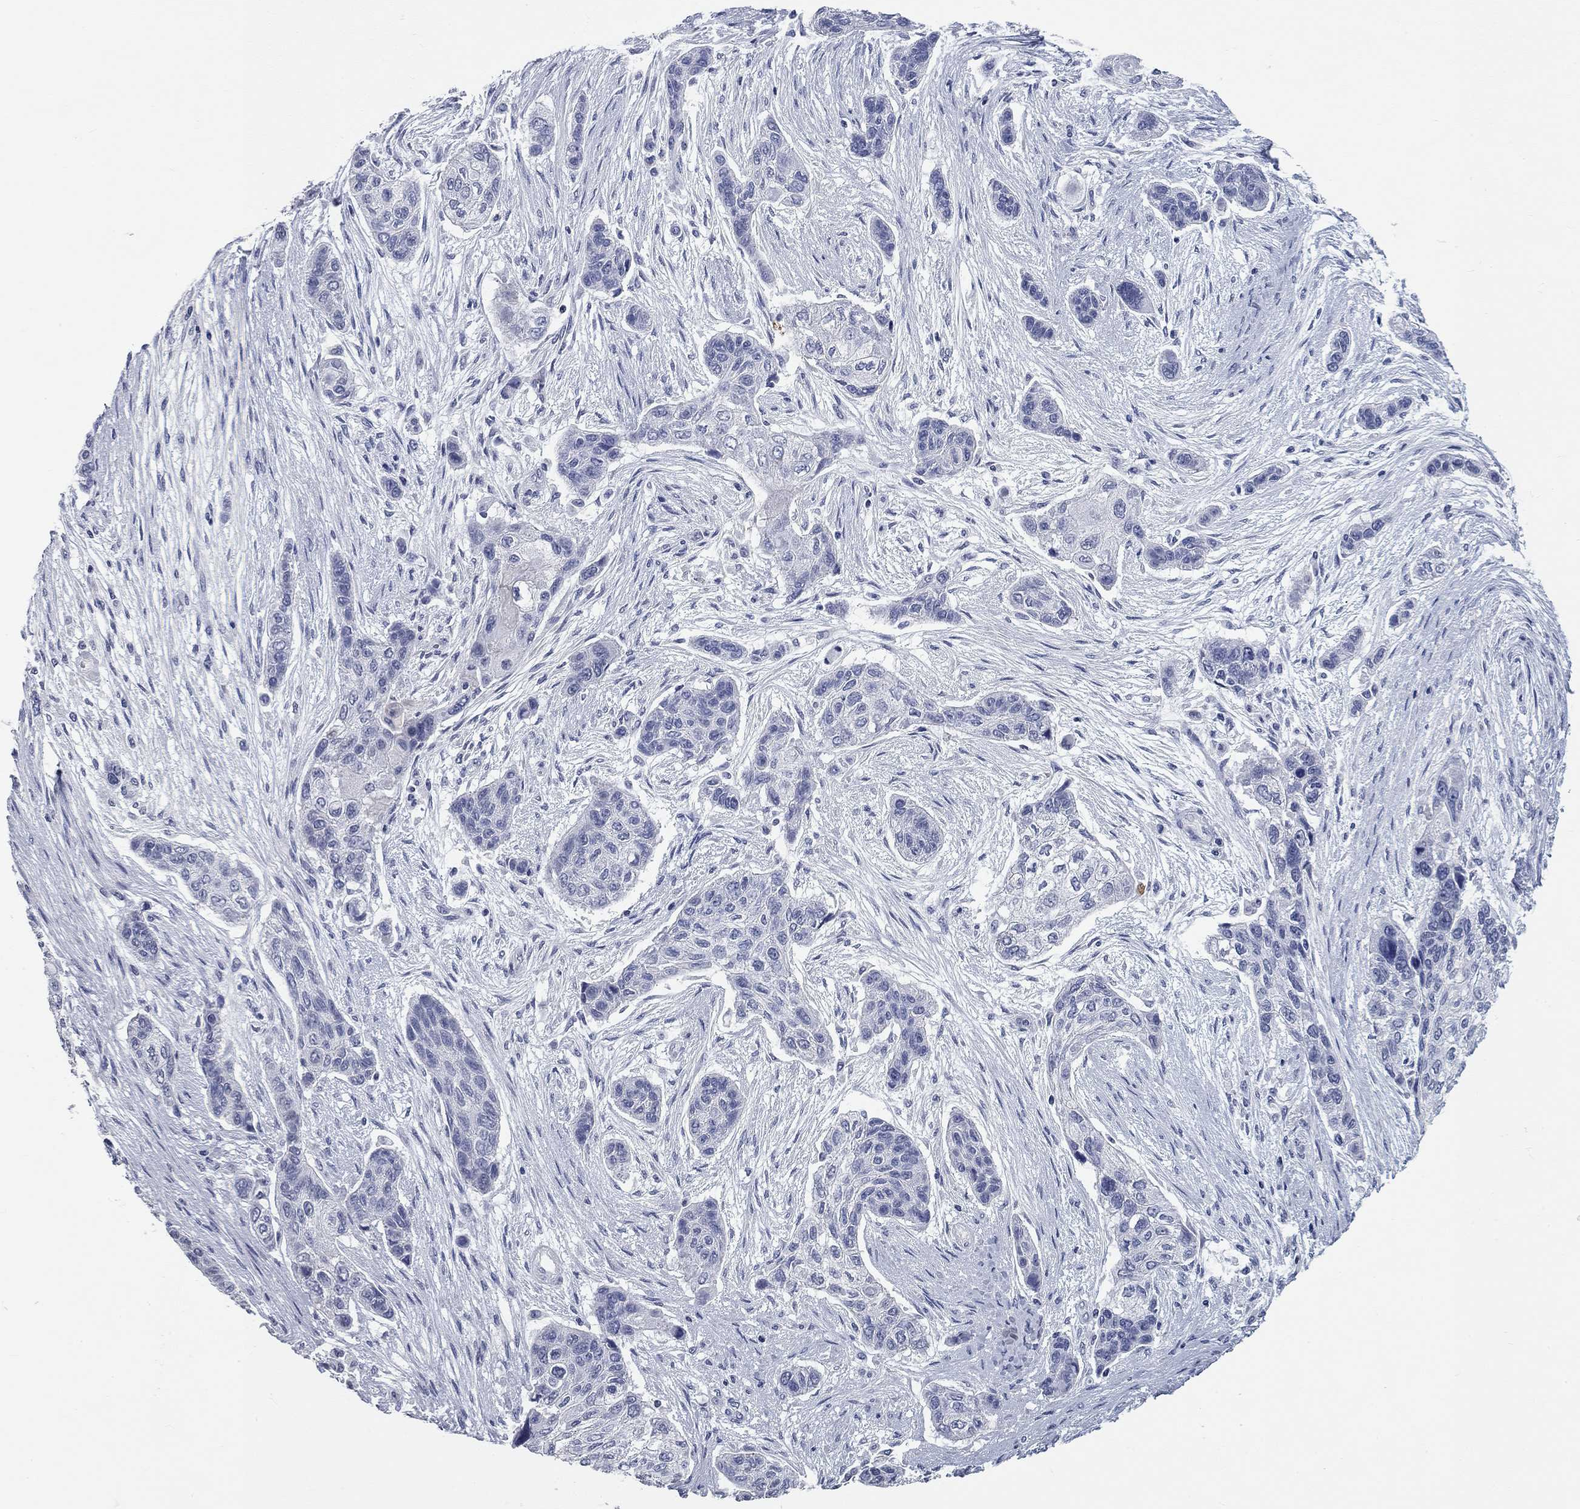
{"staining": {"intensity": "negative", "quantity": "none", "location": "none"}, "tissue": "lung cancer", "cell_type": "Tumor cells", "image_type": "cancer", "snomed": [{"axis": "morphology", "description": "Squamous cell carcinoma, NOS"}, {"axis": "topography", "description": "Lung"}], "caption": "This is an IHC photomicrograph of human lung cancer (squamous cell carcinoma). There is no positivity in tumor cells.", "gene": "SYT12", "patient": {"sex": "male", "age": 69}}